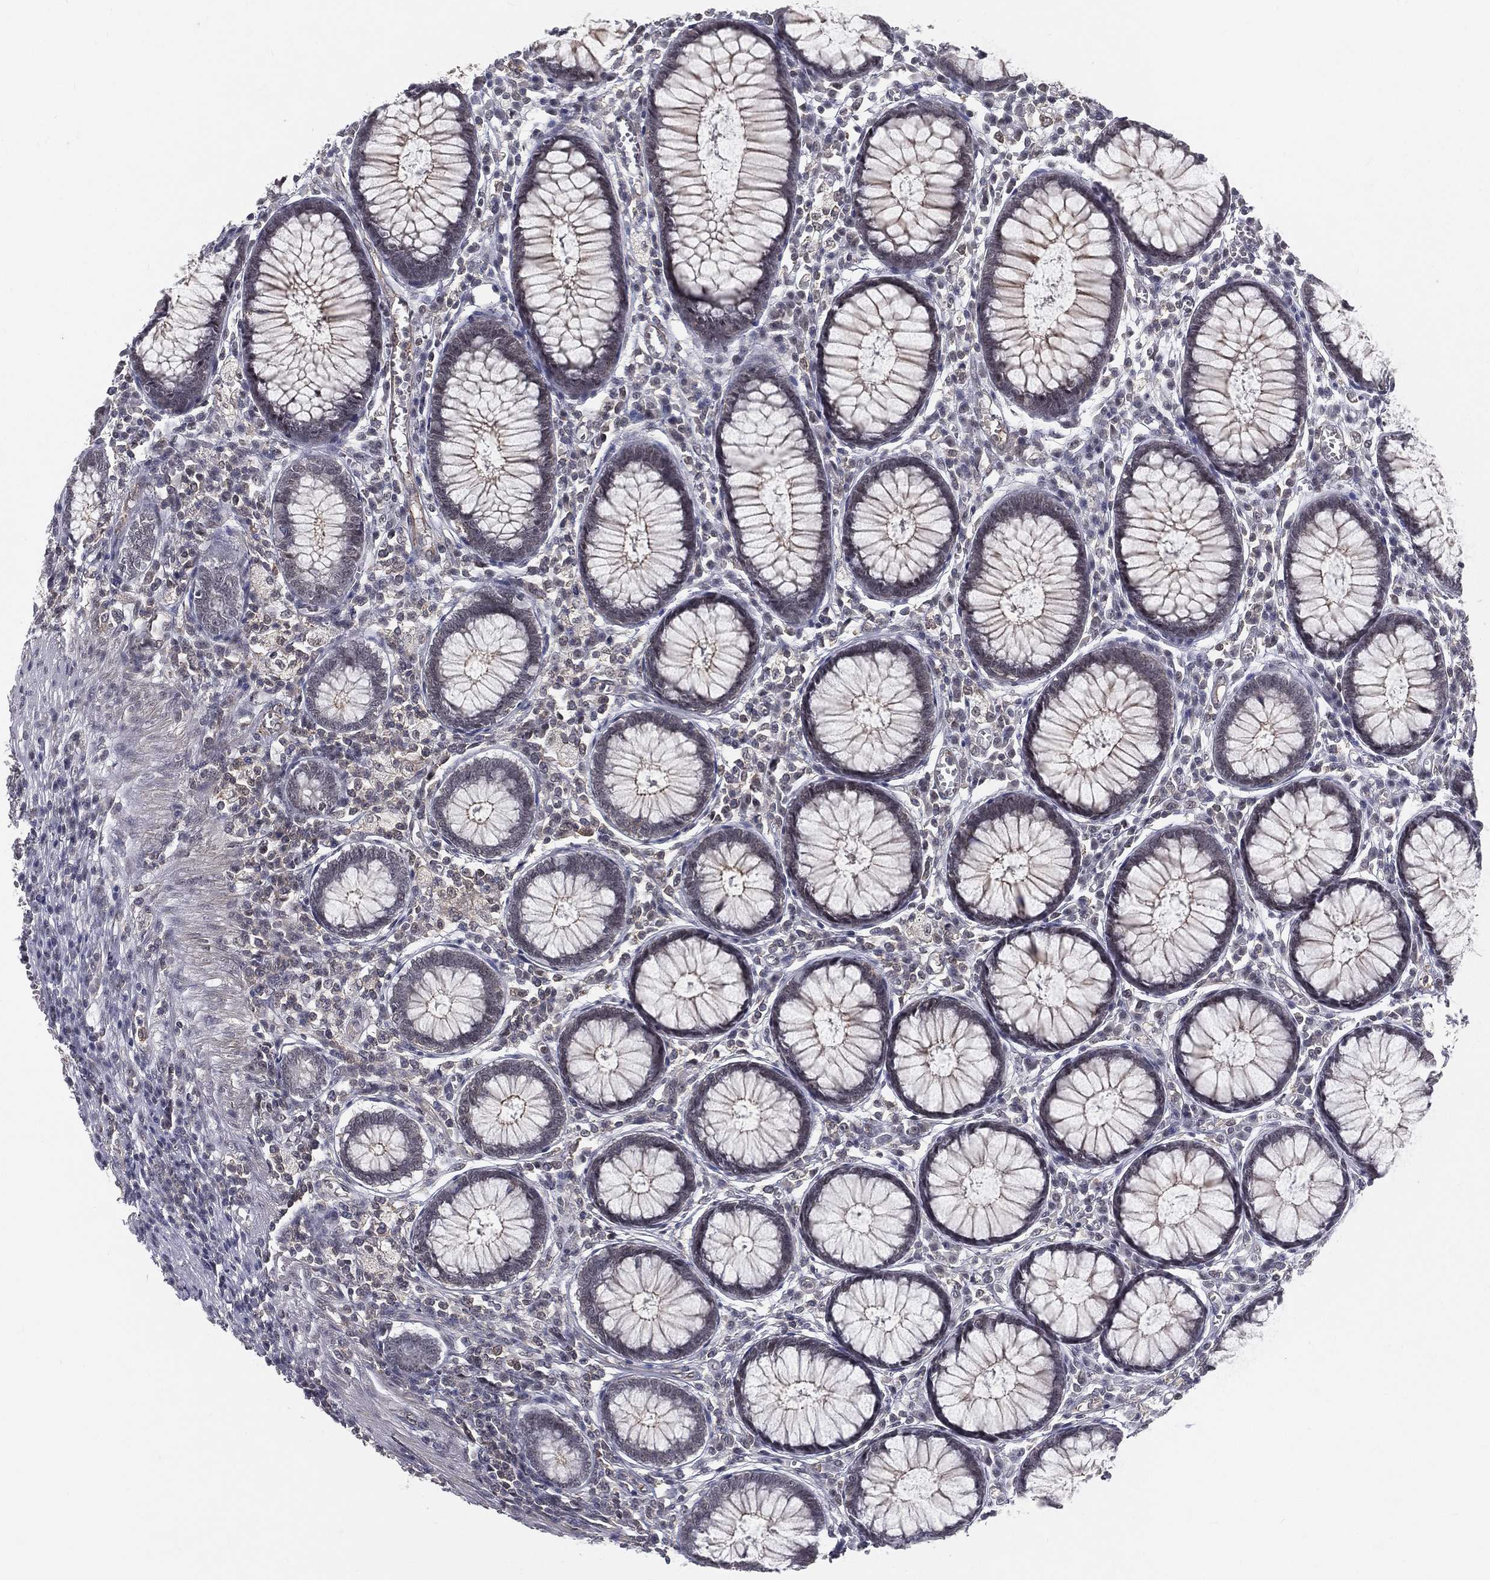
{"staining": {"intensity": "negative", "quantity": "none", "location": "none"}, "tissue": "colon", "cell_type": "Endothelial cells", "image_type": "normal", "snomed": [{"axis": "morphology", "description": "Normal tissue, NOS"}, {"axis": "topography", "description": "Colon"}], "caption": "Immunohistochemical staining of unremarkable human colon shows no significant expression in endothelial cells. The staining is performed using DAB (3,3'-diaminobenzidine) brown chromogen with nuclei counter-stained in using hematoxylin.", "gene": "MORC2", "patient": {"sex": "male", "age": 65}}